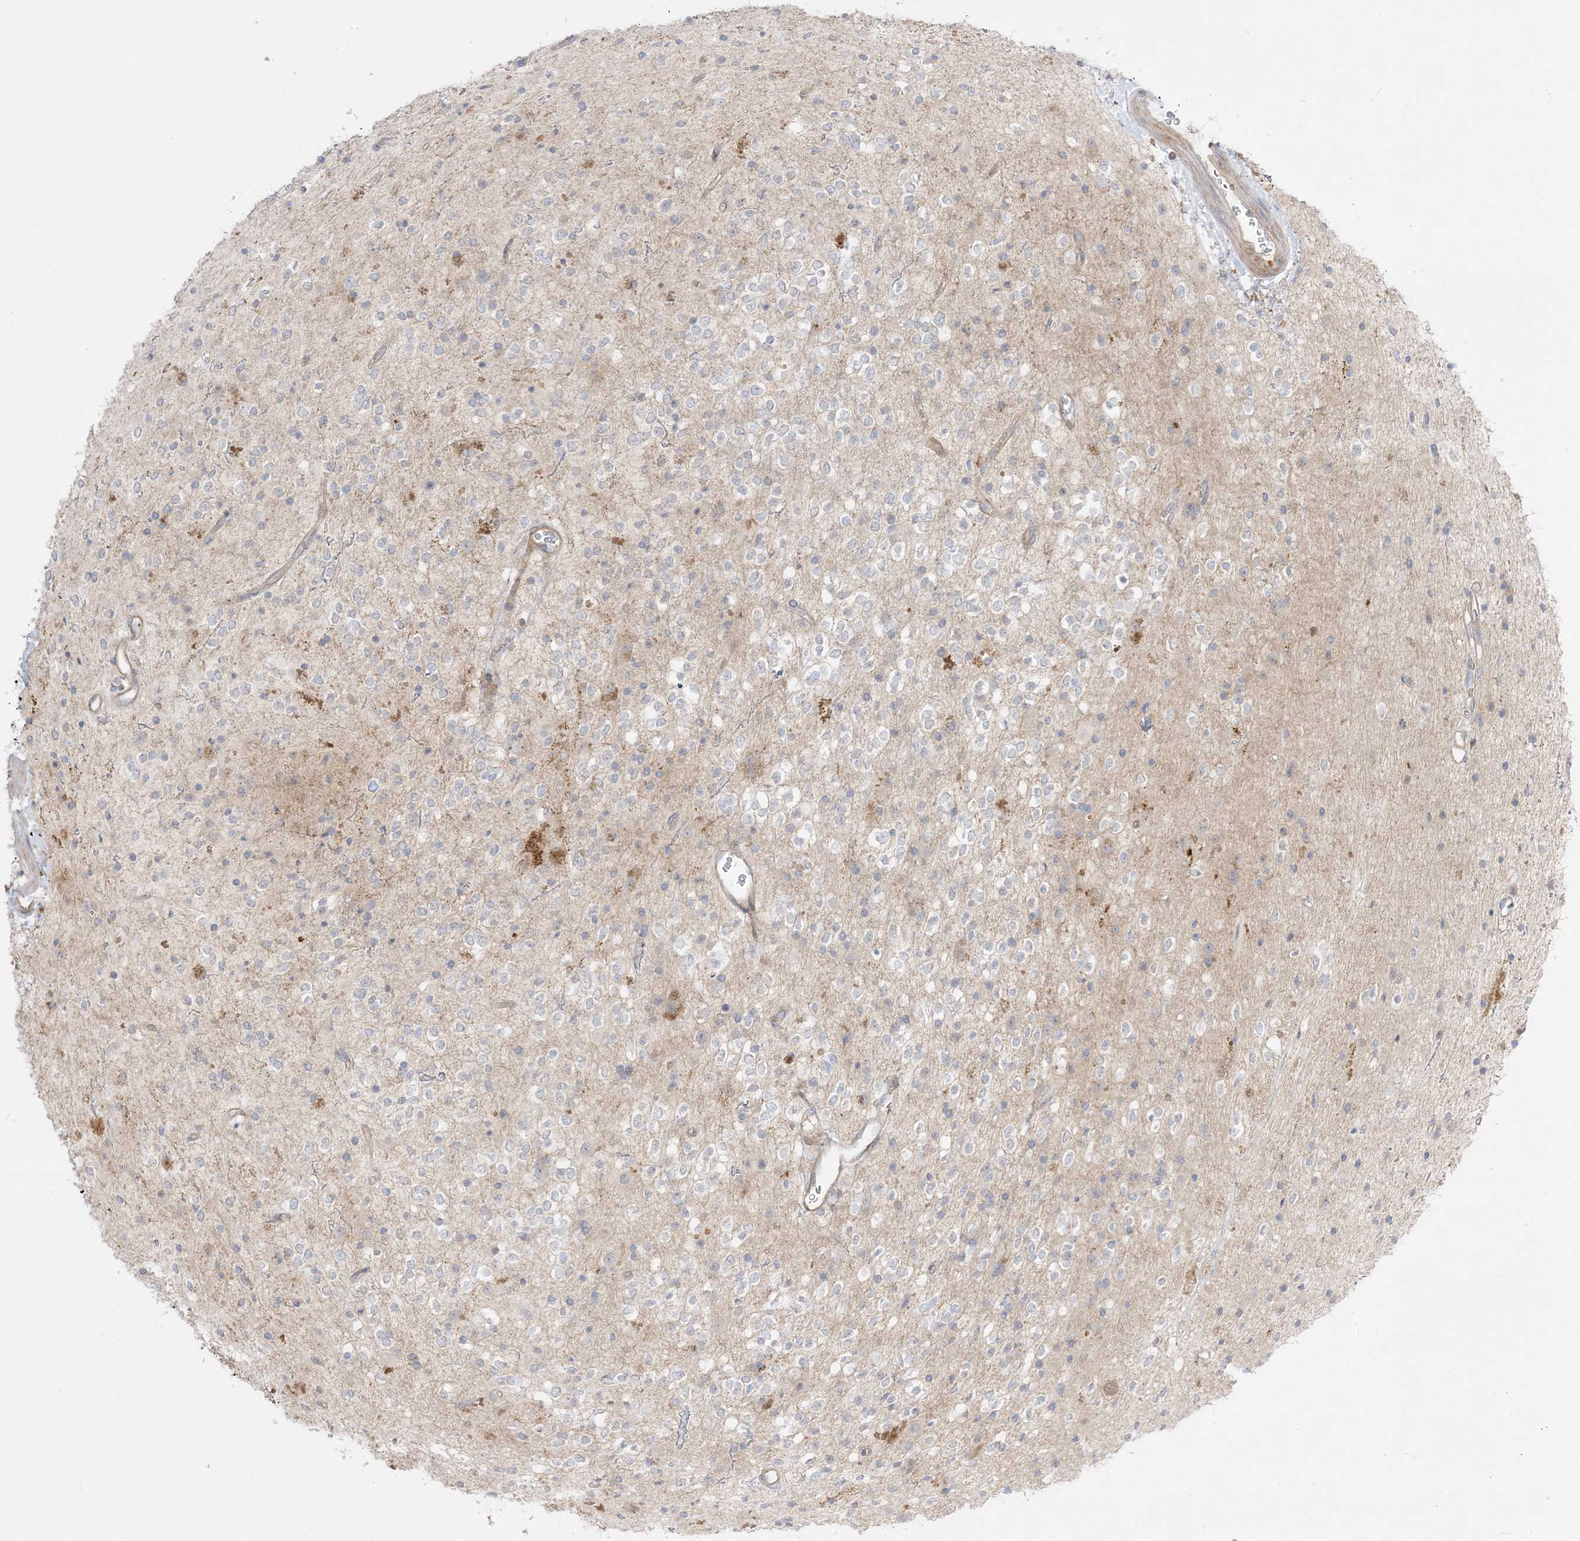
{"staining": {"intensity": "negative", "quantity": "none", "location": "none"}, "tissue": "glioma", "cell_type": "Tumor cells", "image_type": "cancer", "snomed": [{"axis": "morphology", "description": "Glioma, malignant, High grade"}, {"axis": "topography", "description": "Brain"}], "caption": "Protein analysis of malignant high-grade glioma demonstrates no significant expression in tumor cells.", "gene": "ARHGEF9", "patient": {"sex": "male", "age": 34}}